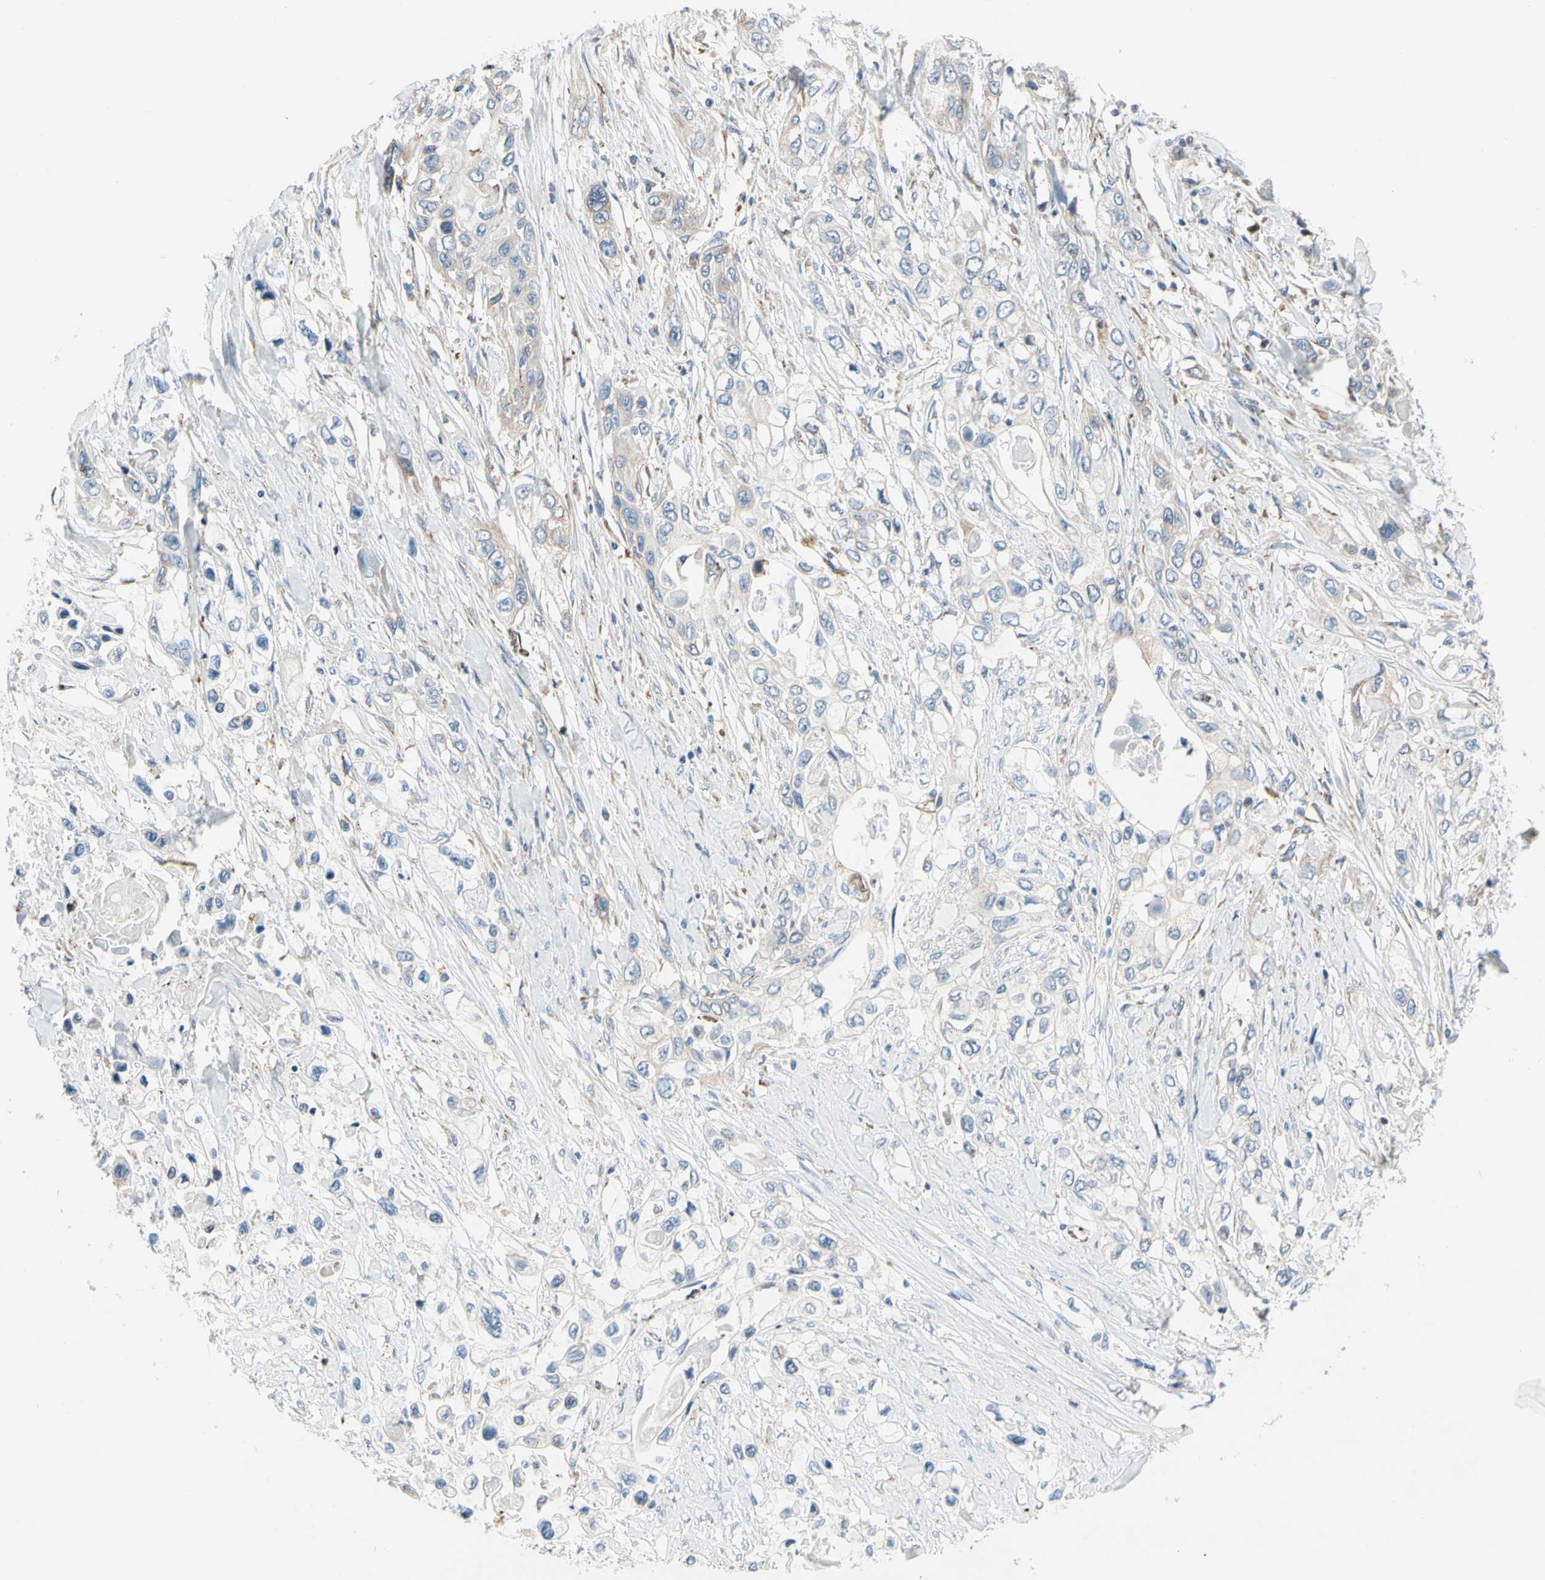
{"staining": {"intensity": "negative", "quantity": "none", "location": "none"}, "tissue": "pancreatic cancer", "cell_type": "Tumor cells", "image_type": "cancer", "snomed": [{"axis": "morphology", "description": "Adenocarcinoma, NOS"}, {"axis": "topography", "description": "Pancreas"}], "caption": "Immunohistochemistry (IHC) photomicrograph of pancreatic adenocarcinoma stained for a protein (brown), which displays no staining in tumor cells. Nuclei are stained in blue.", "gene": "STXBP1", "patient": {"sex": "female", "age": 70}}